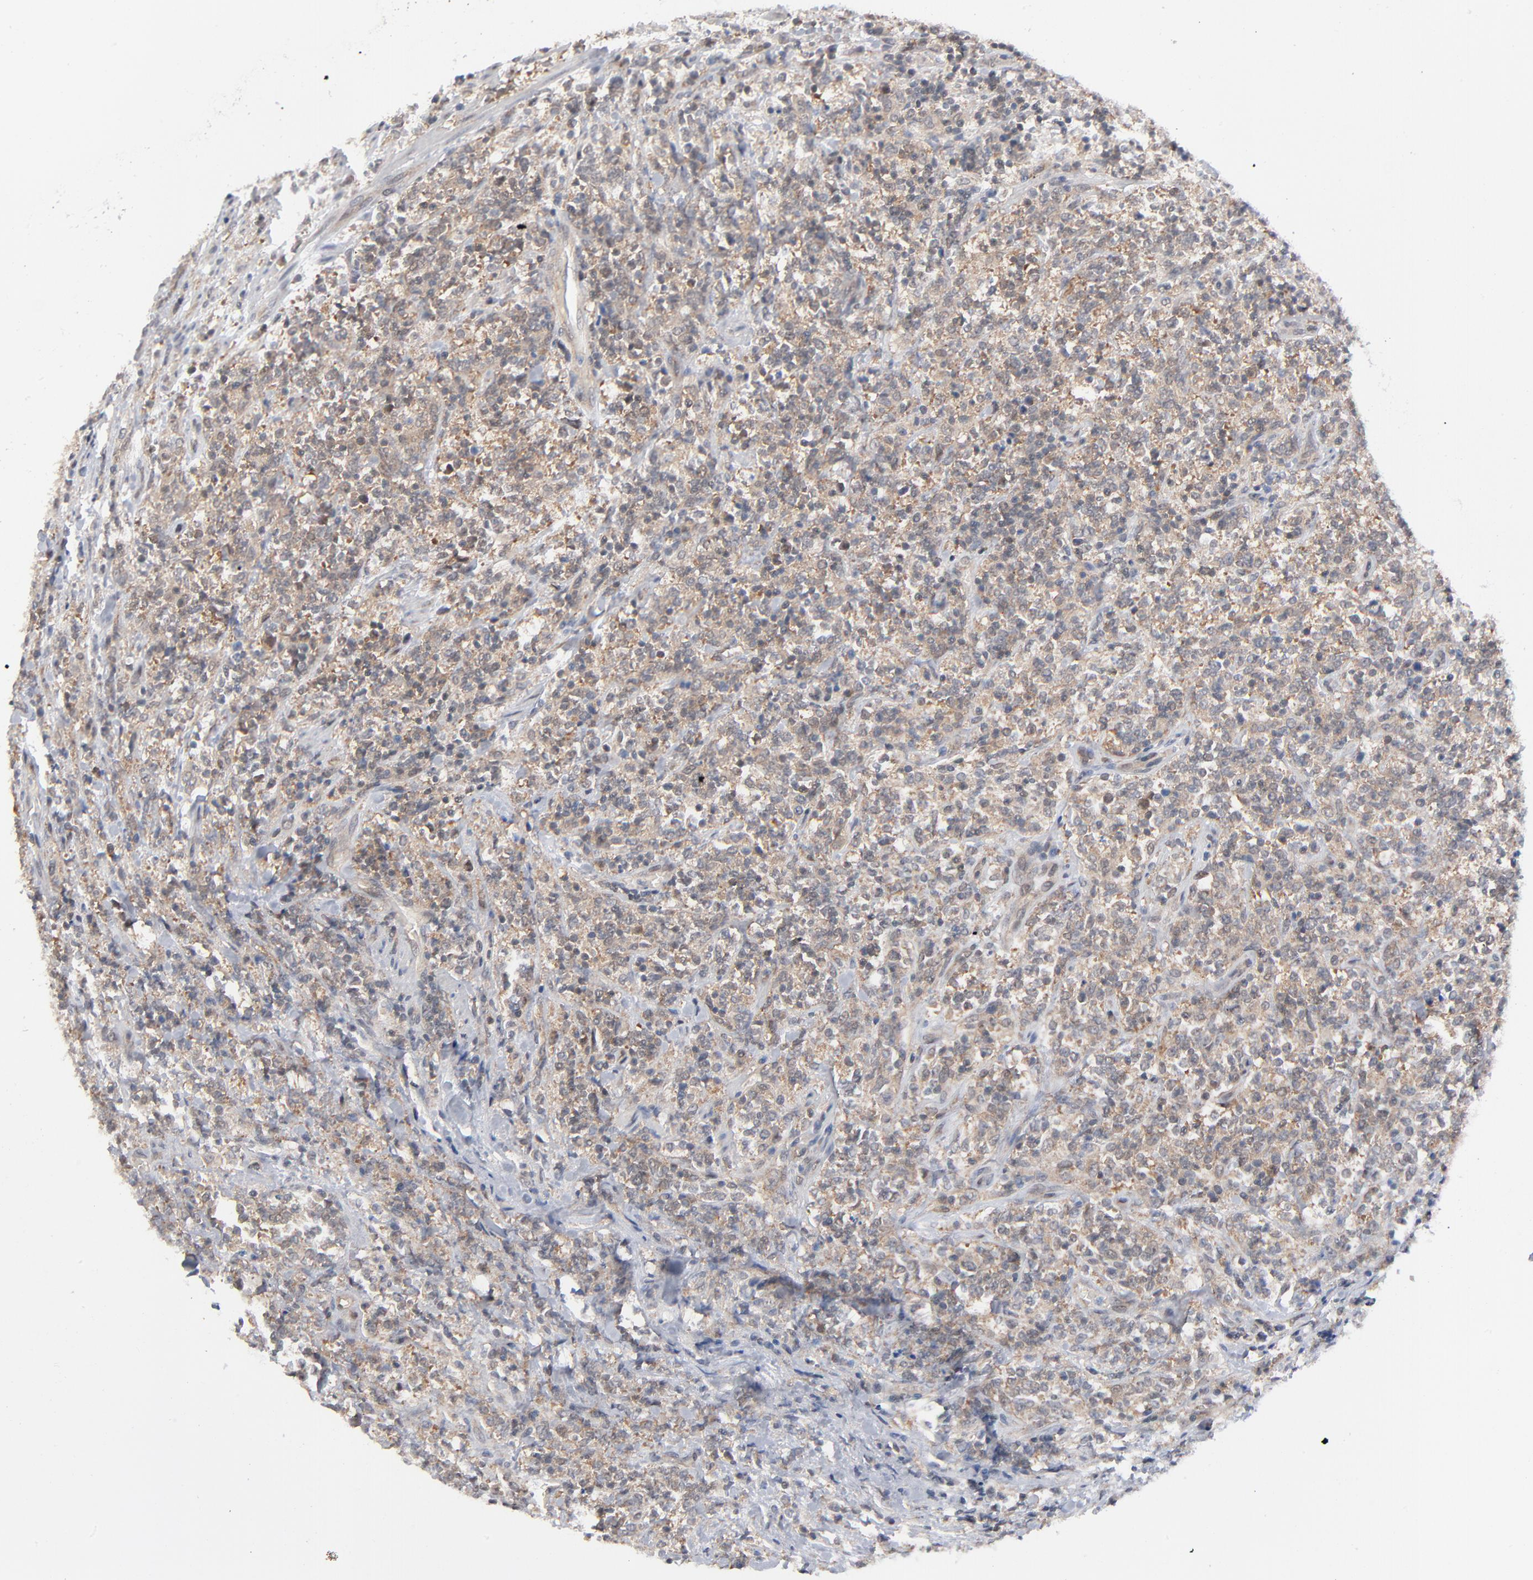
{"staining": {"intensity": "weak", "quantity": ">75%", "location": "cytoplasmic/membranous"}, "tissue": "lymphoma", "cell_type": "Tumor cells", "image_type": "cancer", "snomed": [{"axis": "morphology", "description": "Malignant lymphoma, non-Hodgkin's type, High grade"}, {"axis": "topography", "description": "Soft tissue"}], "caption": "Protein analysis of lymphoma tissue reveals weak cytoplasmic/membranous positivity in approximately >75% of tumor cells. Immunohistochemistry stains the protein in brown and the nuclei are stained blue.", "gene": "RPS6KB1", "patient": {"sex": "male", "age": 18}}